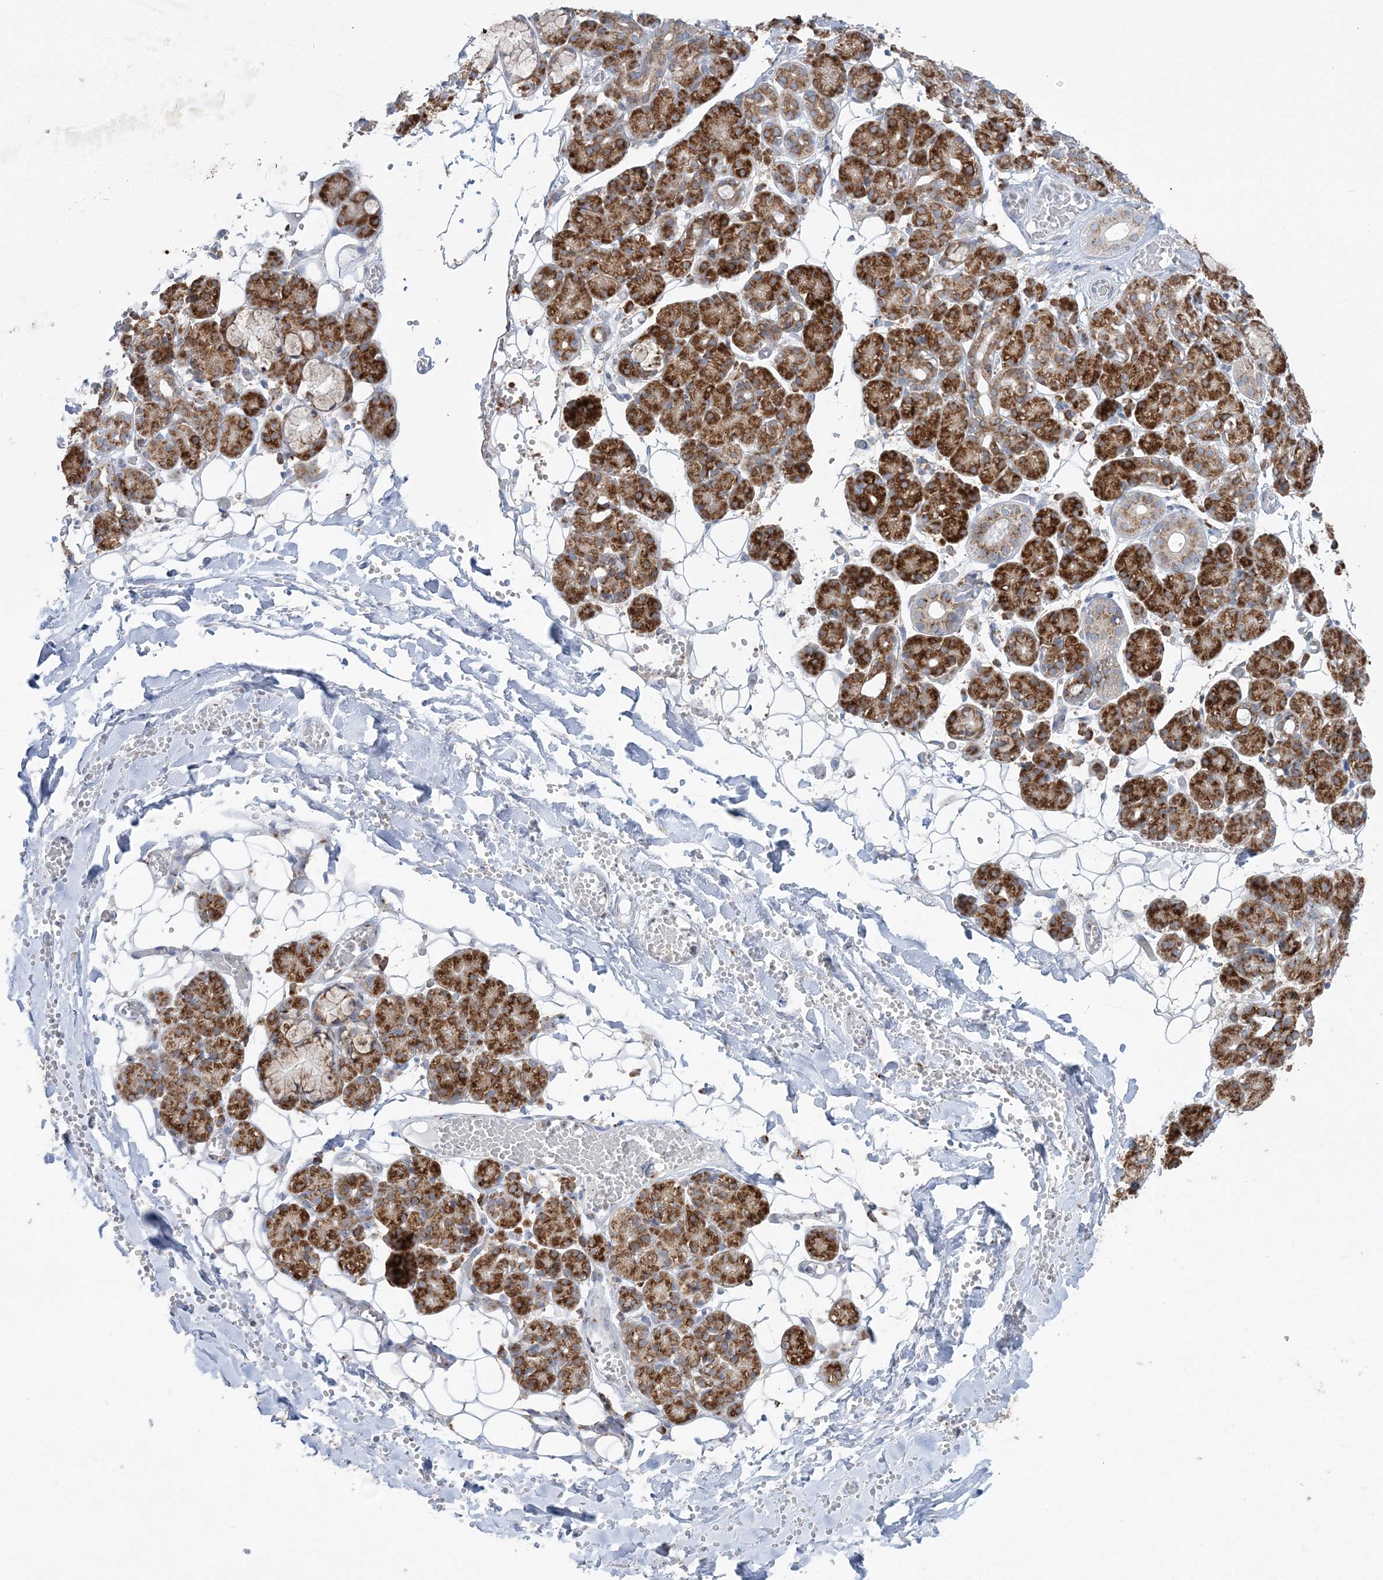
{"staining": {"intensity": "strong", "quantity": "25%-75%", "location": "cytoplasmic/membranous"}, "tissue": "salivary gland", "cell_type": "Glandular cells", "image_type": "normal", "snomed": [{"axis": "morphology", "description": "Normal tissue, NOS"}, {"axis": "topography", "description": "Salivary gland"}], "caption": "Strong cytoplasmic/membranous expression is present in about 25%-75% of glandular cells in unremarkable salivary gland.", "gene": "TMED10", "patient": {"sex": "male", "age": 63}}